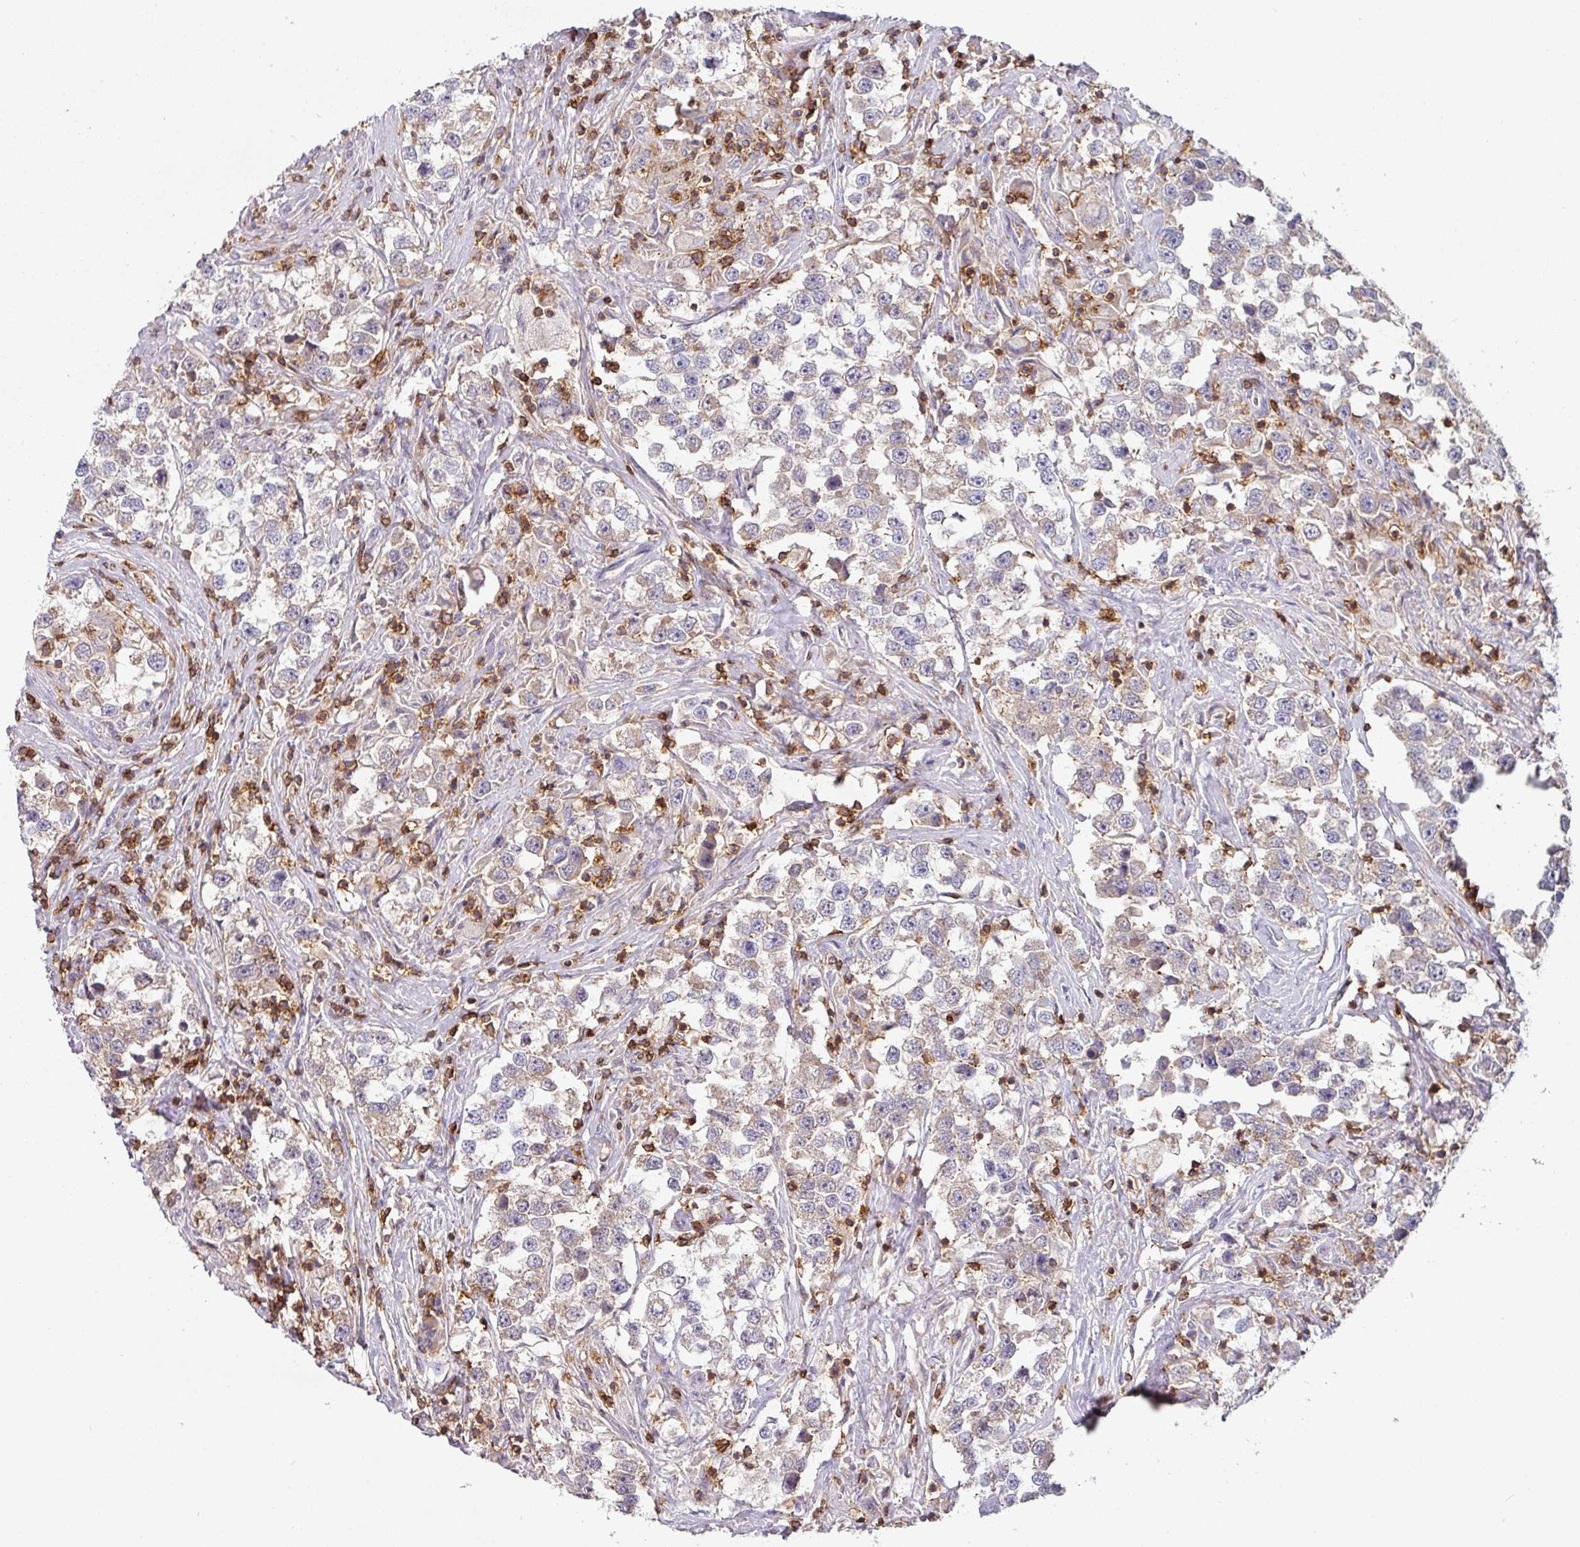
{"staining": {"intensity": "weak", "quantity": ">75%", "location": "cytoplasmic/membranous"}, "tissue": "testis cancer", "cell_type": "Tumor cells", "image_type": "cancer", "snomed": [{"axis": "morphology", "description": "Seminoma, NOS"}, {"axis": "topography", "description": "Testis"}], "caption": "IHC photomicrograph of testis seminoma stained for a protein (brown), which exhibits low levels of weak cytoplasmic/membranous staining in about >75% of tumor cells.", "gene": "CD3G", "patient": {"sex": "male", "age": 46}}